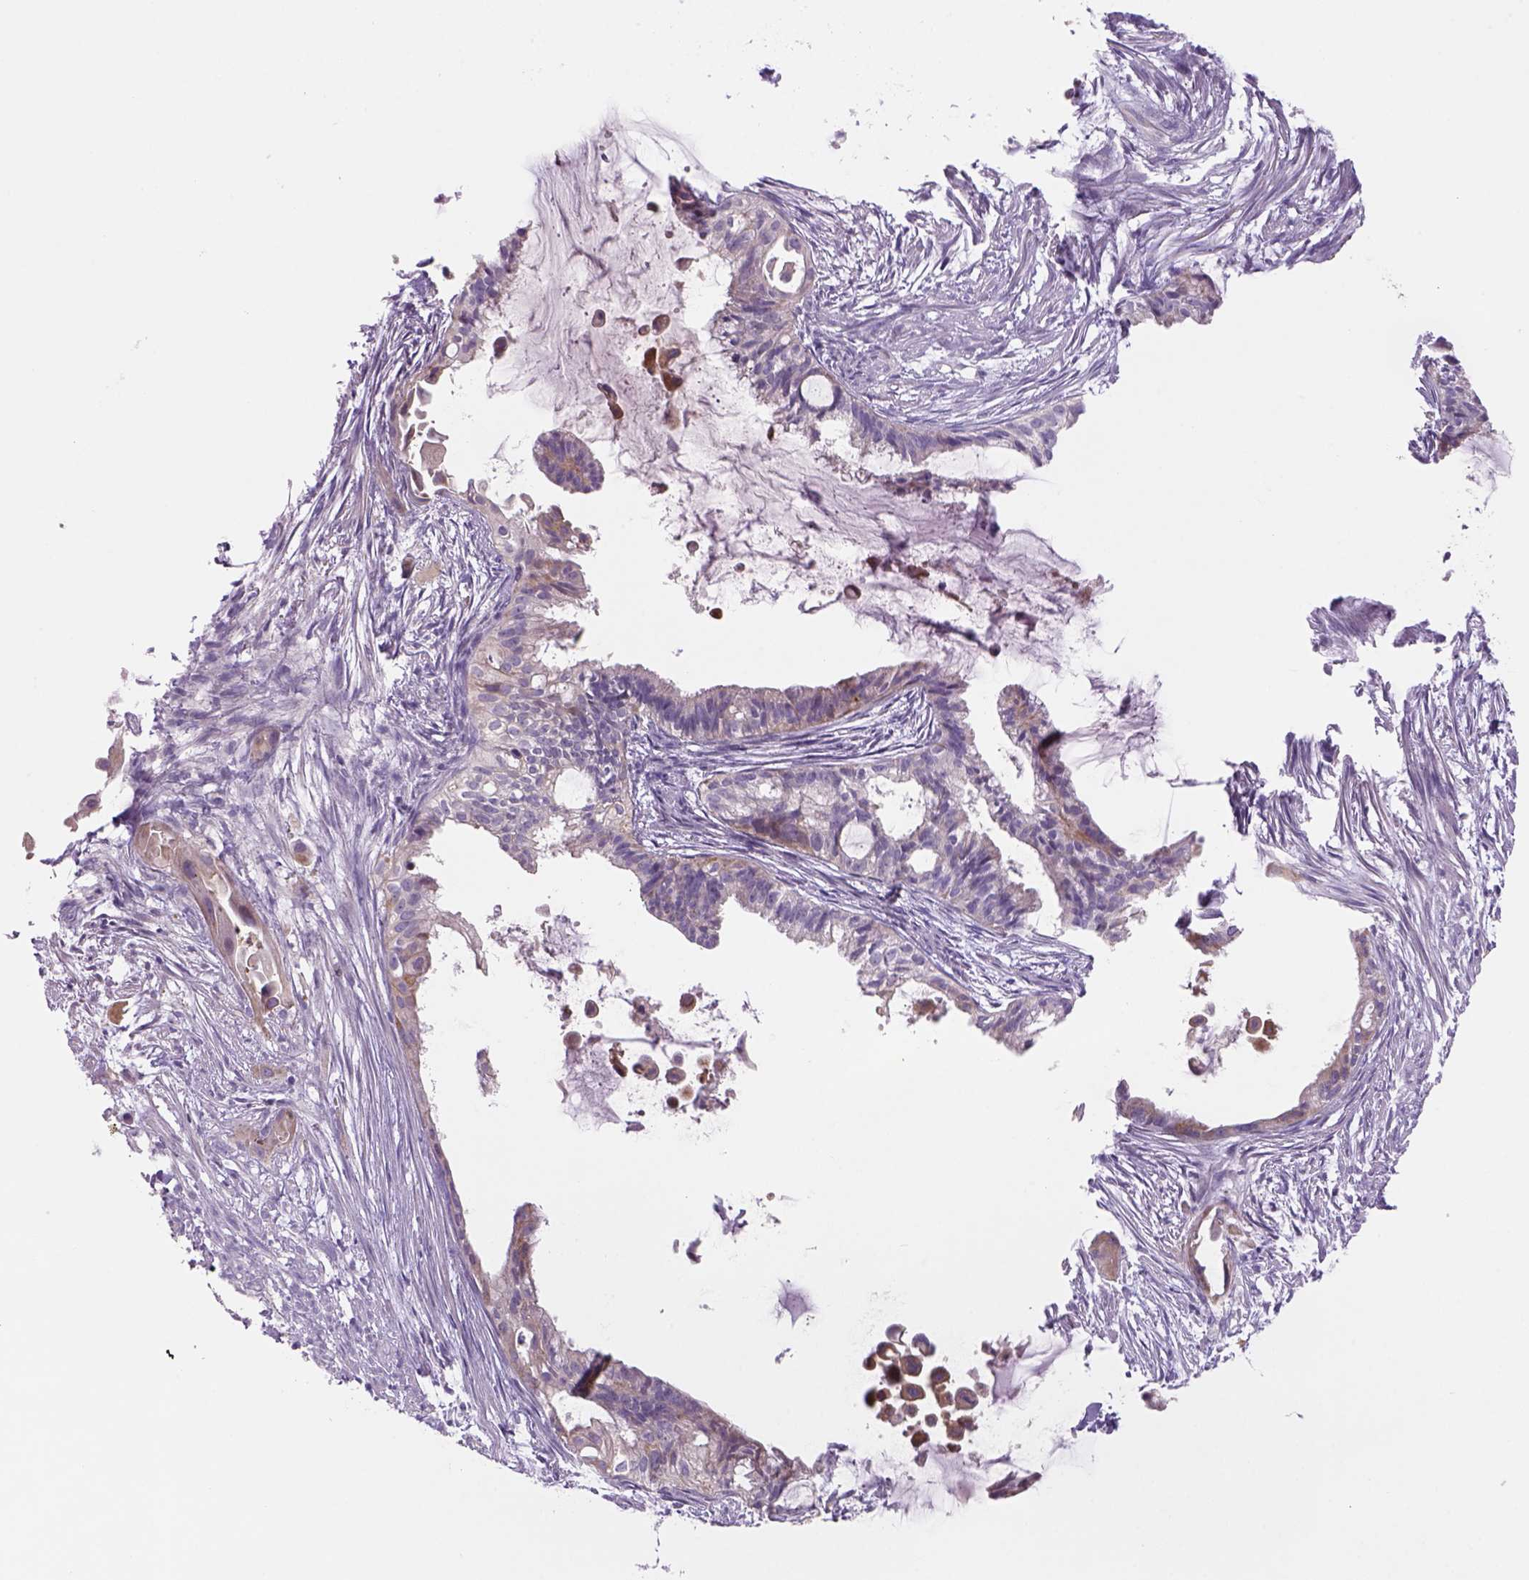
{"staining": {"intensity": "weak", "quantity": "25%-75%", "location": "cytoplasmic/membranous"}, "tissue": "endometrial cancer", "cell_type": "Tumor cells", "image_type": "cancer", "snomed": [{"axis": "morphology", "description": "Adenocarcinoma, NOS"}, {"axis": "topography", "description": "Endometrium"}], "caption": "A low amount of weak cytoplasmic/membranous expression is seen in about 25%-75% of tumor cells in adenocarcinoma (endometrial) tissue.", "gene": "ADGRV1", "patient": {"sex": "female", "age": 86}}